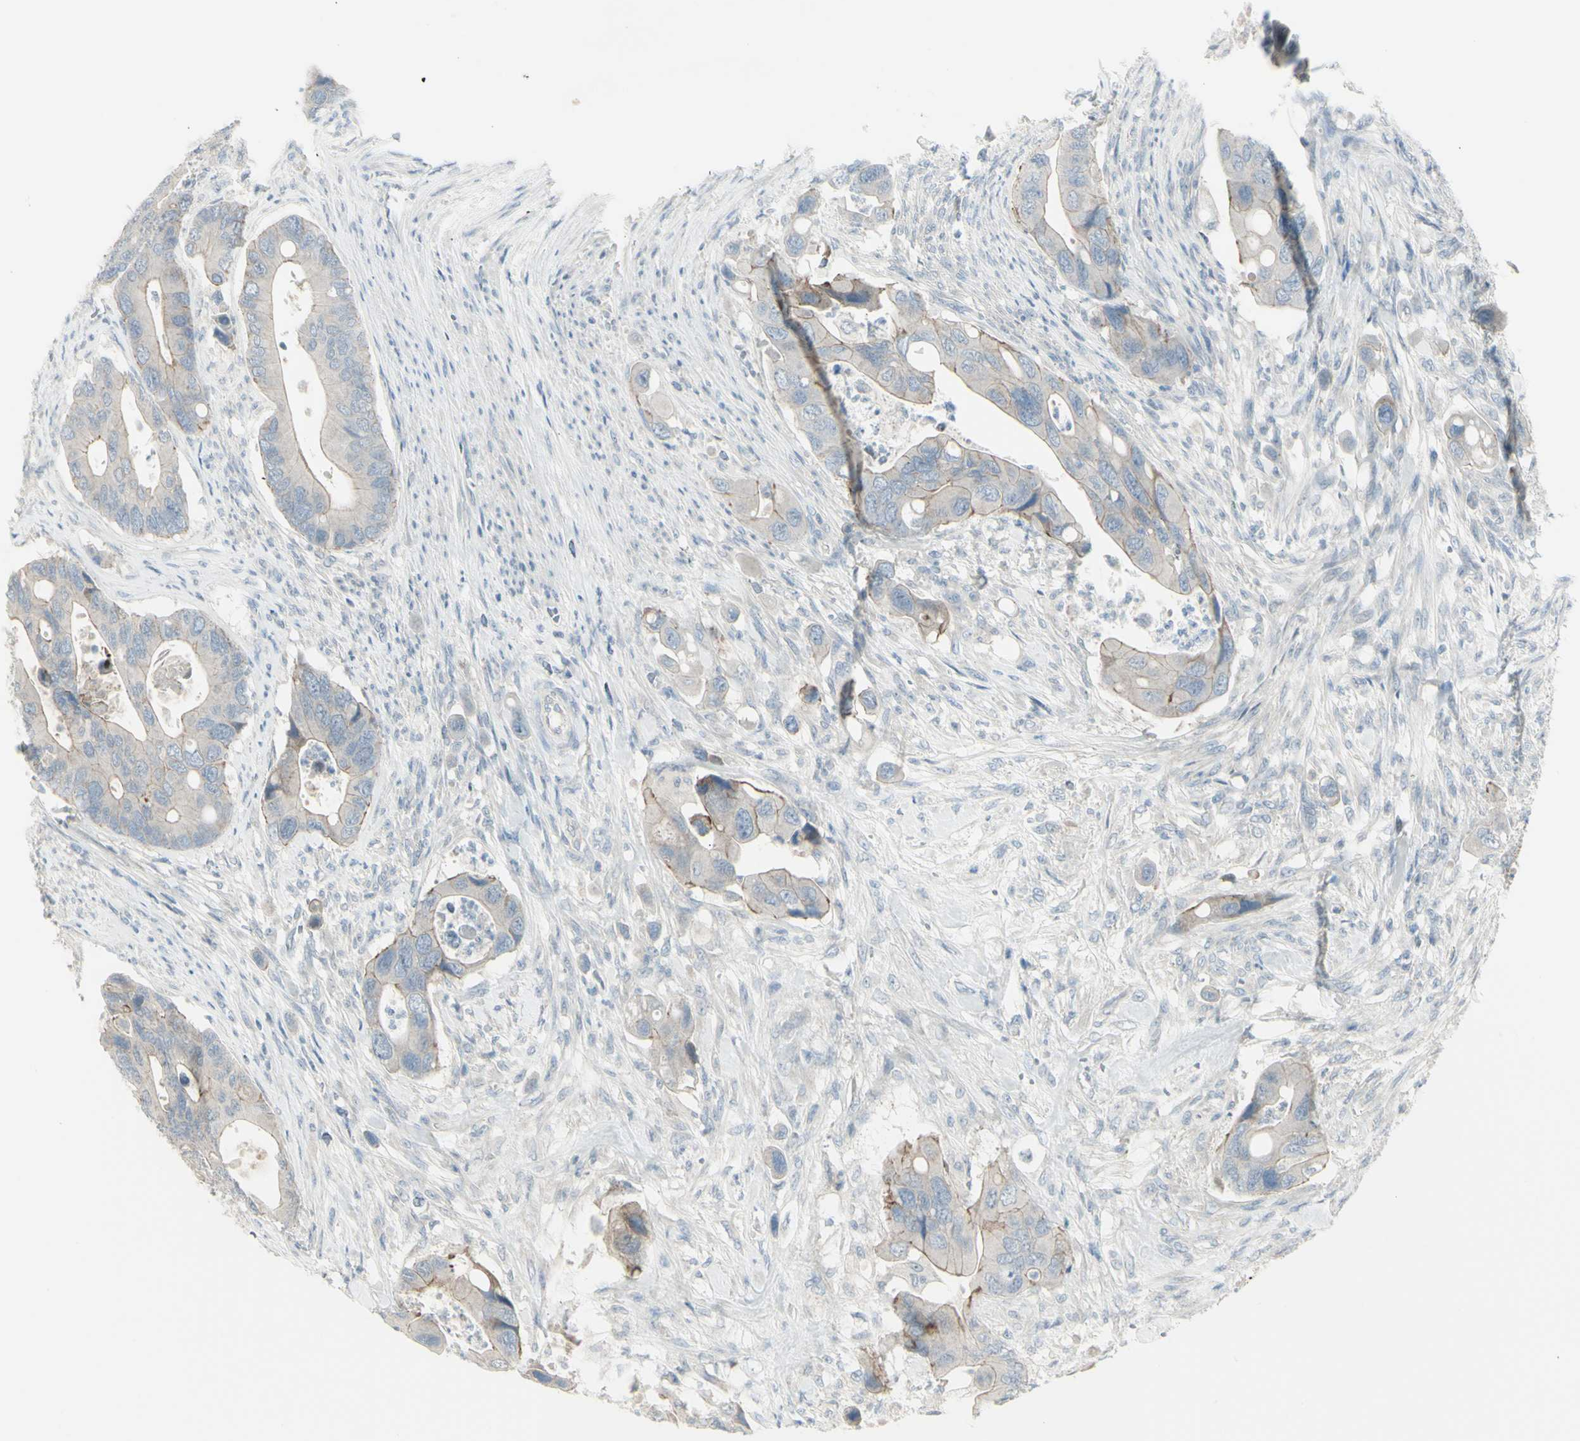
{"staining": {"intensity": "weak", "quantity": ">75%", "location": "cytoplasmic/membranous"}, "tissue": "colorectal cancer", "cell_type": "Tumor cells", "image_type": "cancer", "snomed": [{"axis": "morphology", "description": "Adenocarcinoma, NOS"}, {"axis": "topography", "description": "Rectum"}], "caption": "IHC of human colorectal cancer displays low levels of weak cytoplasmic/membranous positivity in about >75% of tumor cells.", "gene": "SH3GL2", "patient": {"sex": "female", "age": 57}}